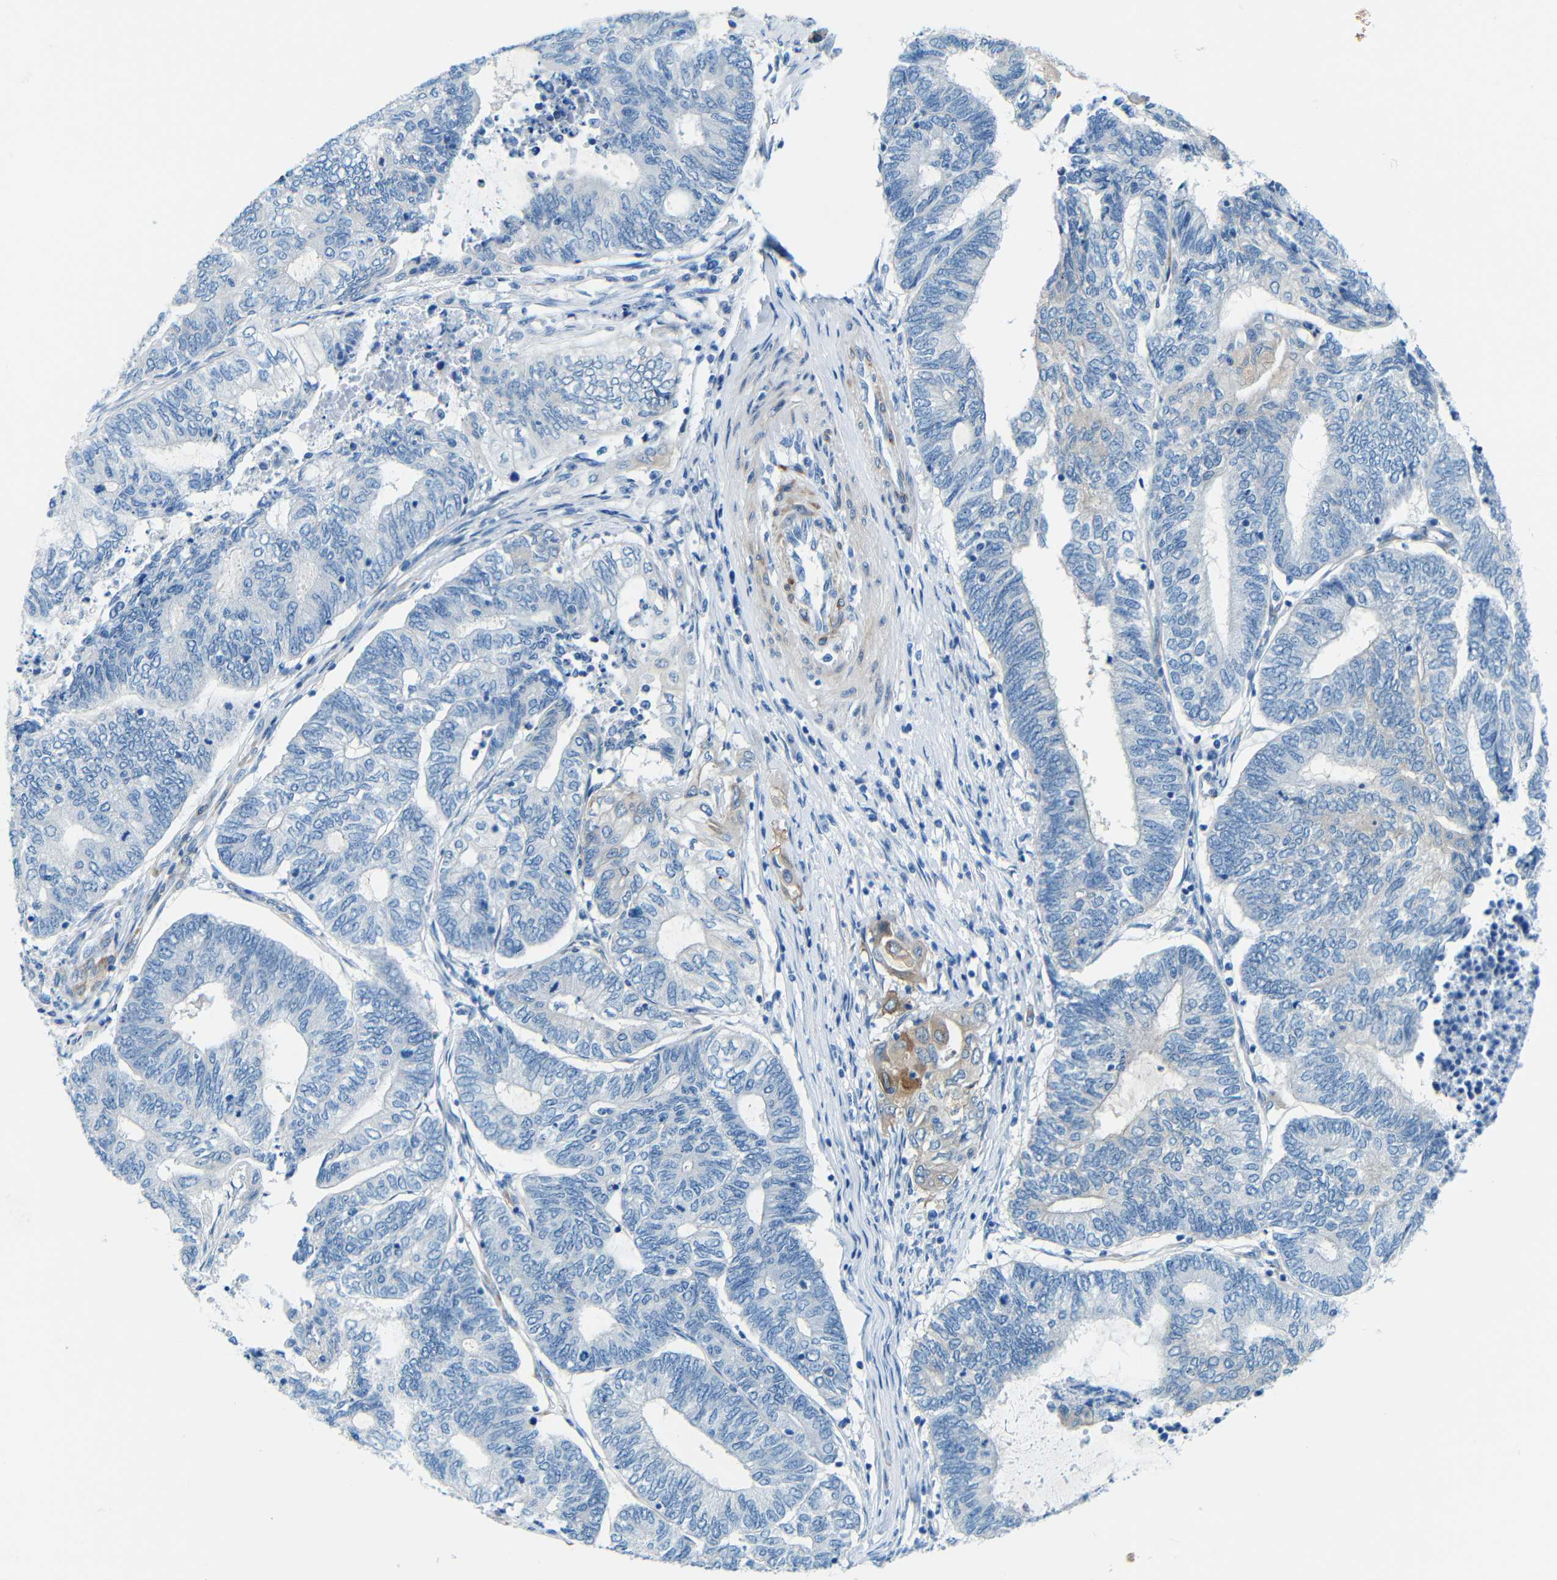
{"staining": {"intensity": "negative", "quantity": "none", "location": "none"}, "tissue": "endometrial cancer", "cell_type": "Tumor cells", "image_type": "cancer", "snomed": [{"axis": "morphology", "description": "Adenocarcinoma, NOS"}, {"axis": "topography", "description": "Uterus"}, {"axis": "topography", "description": "Endometrium"}], "caption": "Immunohistochemical staining of endometrial cancer (adenocarcinoma) exhibits no significant expression in tumor cells.", "gene": "MAP2", "patient": {"sex": "female", "age": 70}}